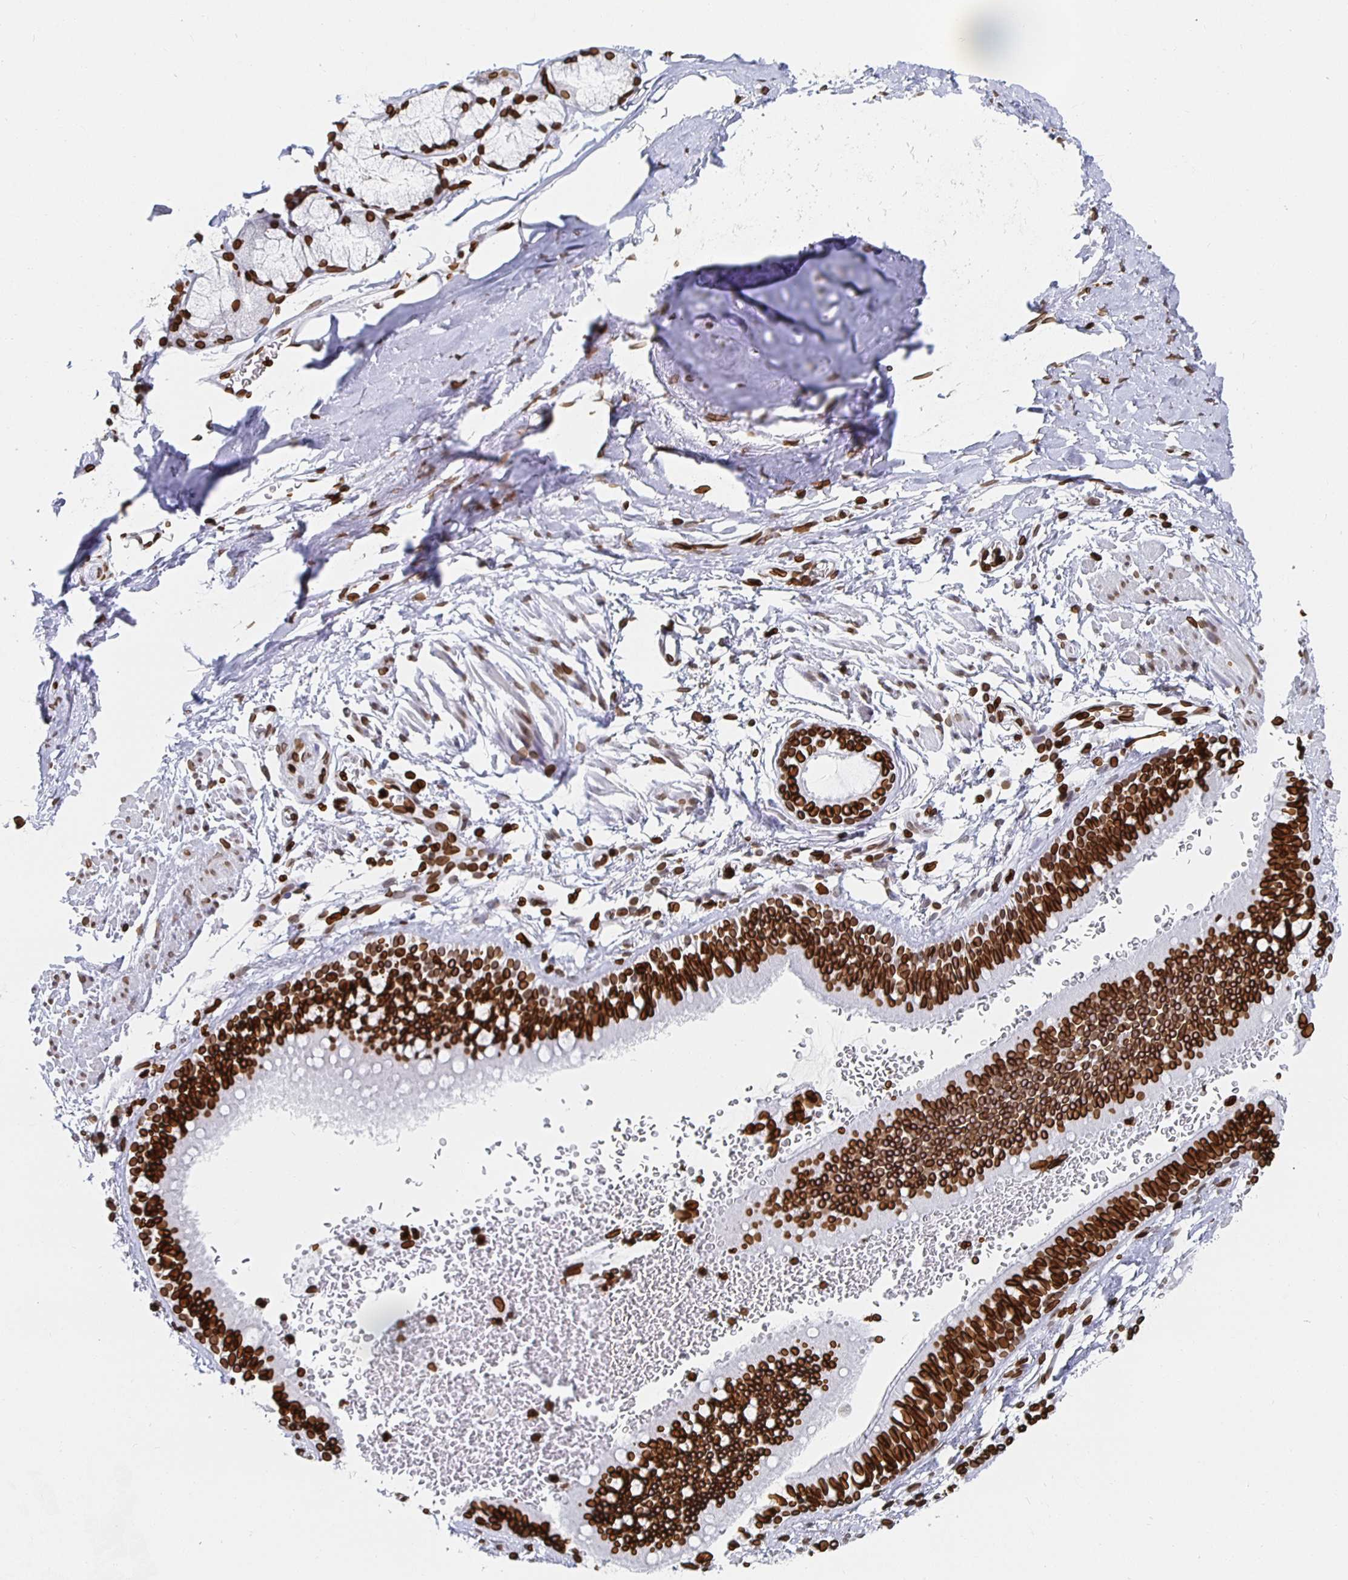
{"staining": {"intensity": "moderate", "quantity": ">75%", "location": "cytoplasmic/membranous,nuclear"}, "tissue": "adipose tissue", "cell_type": "Adipocytes", "image_type": "normal", "snomed": [{"axis": "morphology", "description": "Normal tissue, NOS"}, {"axis": "topography", "description": "Lymph node"}, {"axis": "topography", "description": "Cartilage tissue"}, {"axis": "topography", "description": "Bronchus"}], "caption": "Brown immunohistochemical staining in unremarkable adipose tissue exhibits moderate cytoplasmic/membranous,nuclear expression in approximately >75% of adipocytes. Immunohistochemistry (ihc) stains the protein of interest in brown and the nuclei are stained blue.", "gene": "LMNB1", "patient": {"sex": "female", "age": 70}}